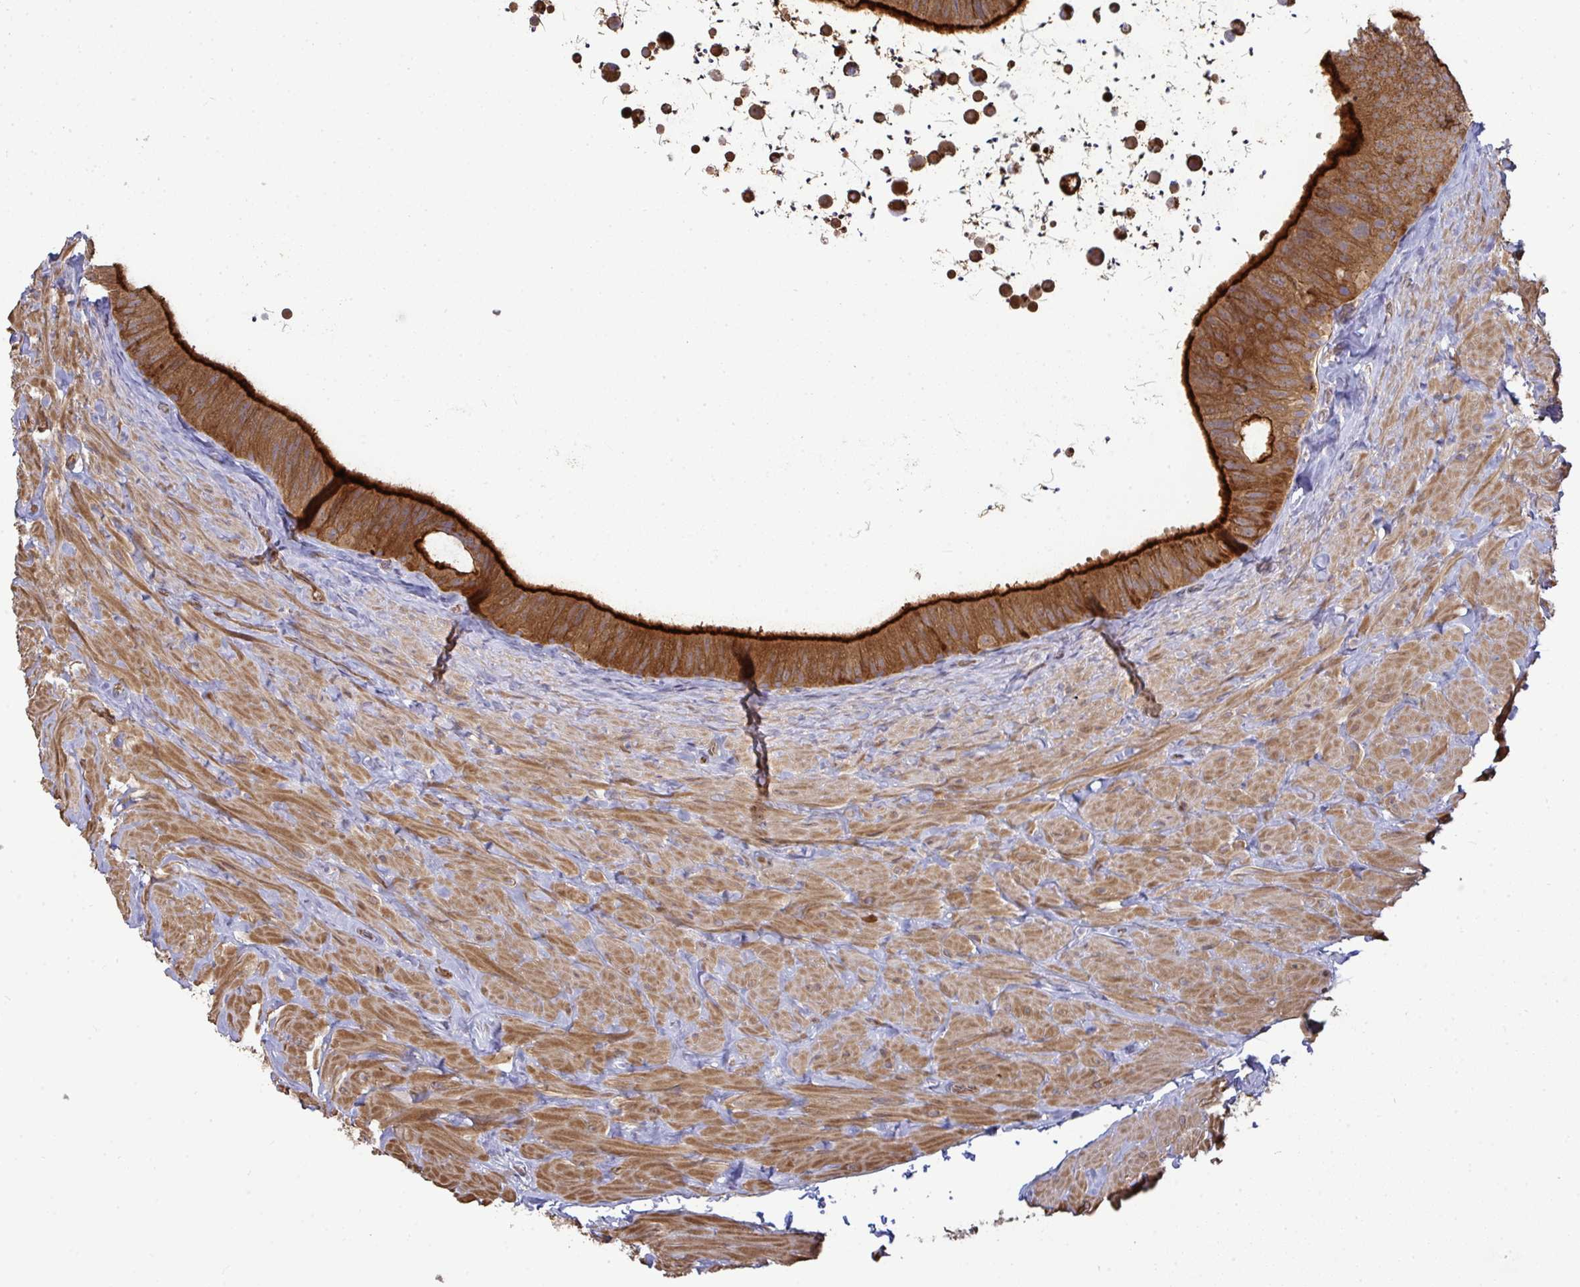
{"staining": {"intensity": "strong", "quantity": ">75%", "location": "cytoplasmic/membranous"}, "tissue": "epididymis", "cell_type": "Glandular cells", "image_type": "normal", "snomed": [{"axis": "morphology", "description": "Normal tissue, NOS"}, {"axis": "topography", "description": "Epididymis, spermatic cord, NOS"}, {"axis": "topography", "description": "Epididymis"}], "caption": "Immunohistochemistry (IHC) image of normal epididymis stained for a protein (brown), which reveals high levels of strong cytoplasmic/membranous expression in approximately >75% of glandular cells.", "gene": "B4GALT6", "patient": {"sex": "male", "age": 31}}